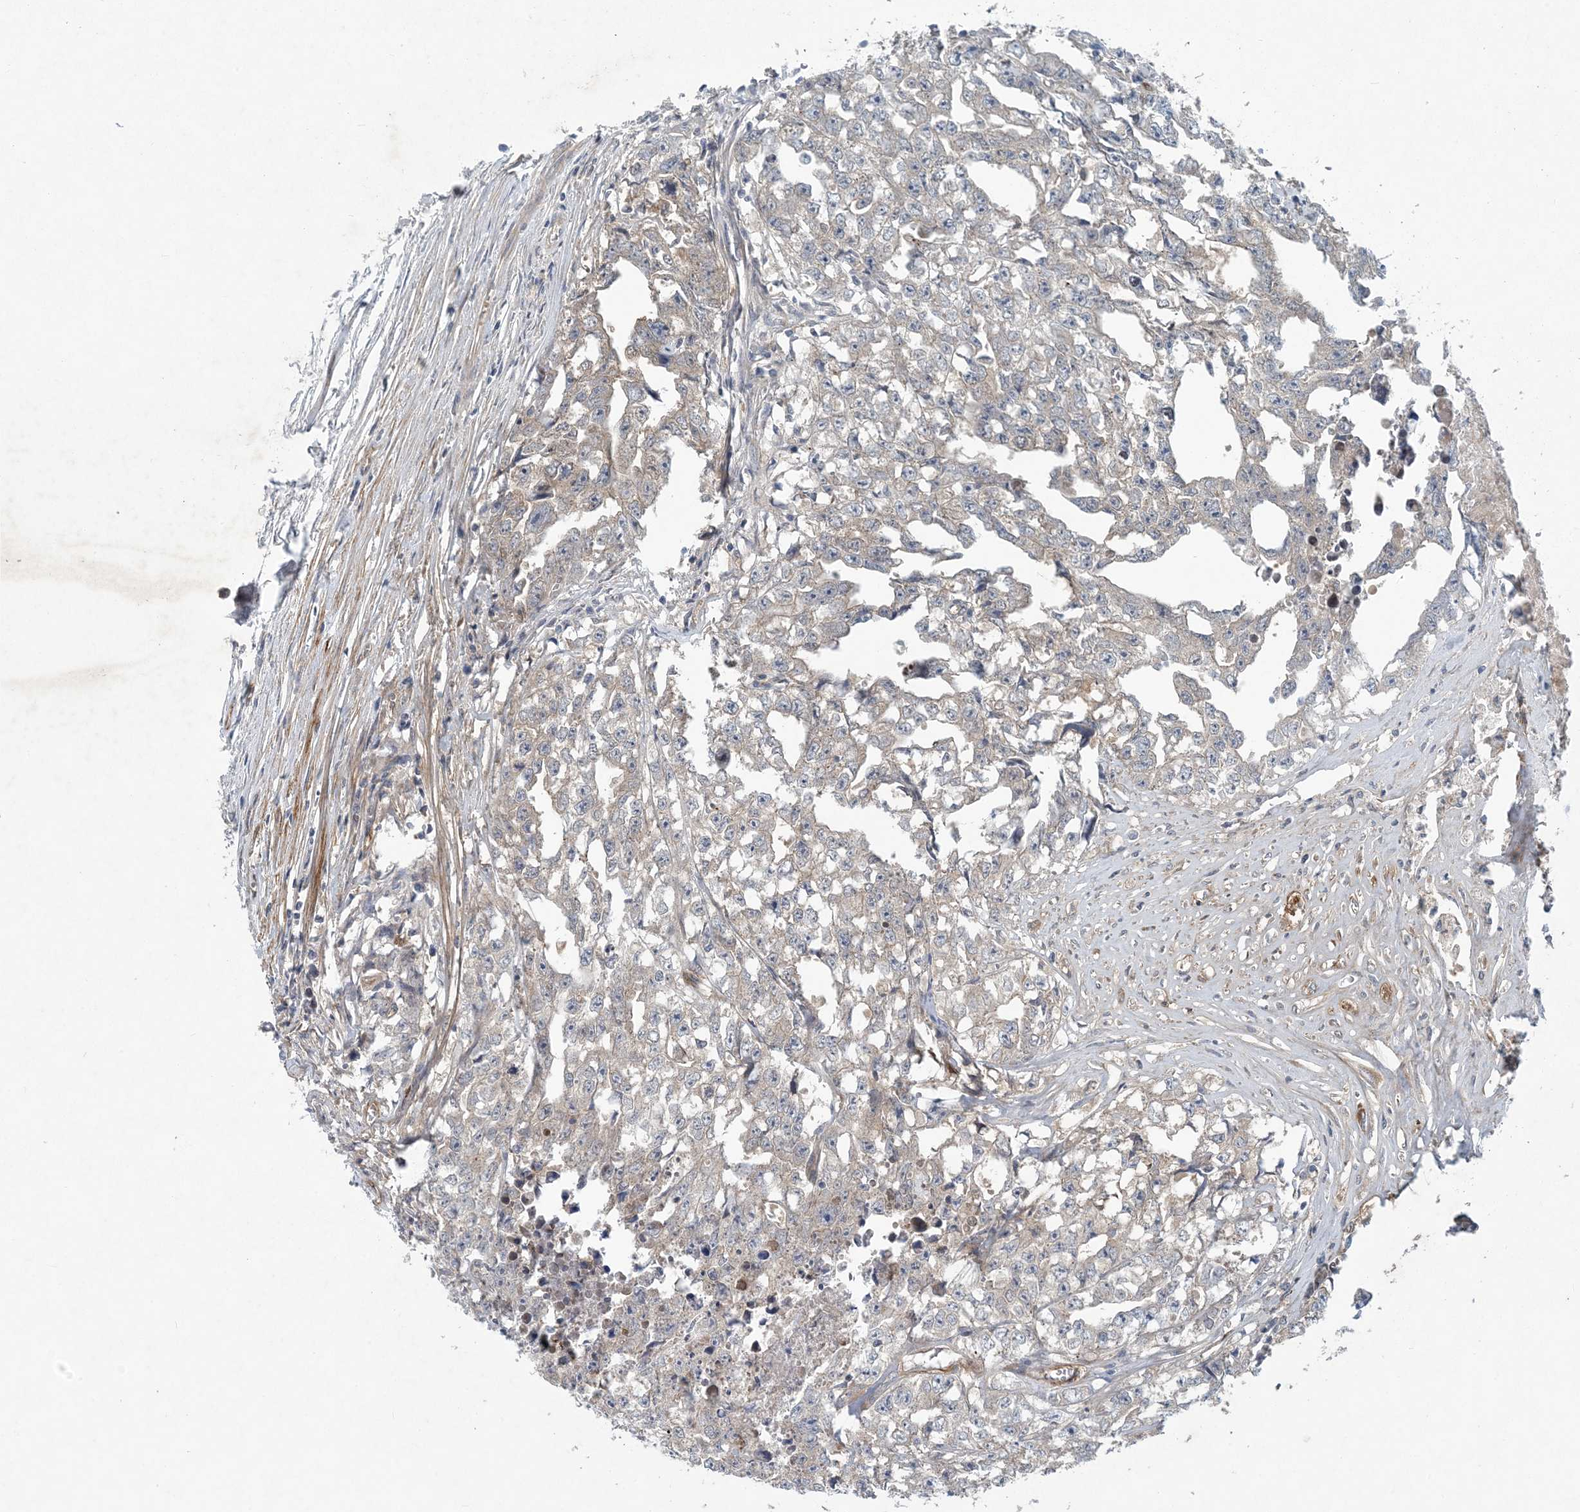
{"staining": {"intensity": "moderate", "quantity": "<25%", "location": "cytoplasmic/membranous"}, "tissue": "testis cancer", "cell_type": "Tumor cells", "image_type": "cancer", "snomed": [{"axis": "morphology", "description": "Seminoma, NOS"}, {"axis": "morphology", "description": "Carcinoma, Embryonal, NOS"}, {"axis": "topography", "description": "Testis"}], "caption": "Testis cancer tissue reveals moderate cytoplasmic/membranous staining in approximately <25% of tumor cells, visualized by immunohistochemistry.", "gene": "HIKESHI", "patient": {"sex": "male", "age": 43}}